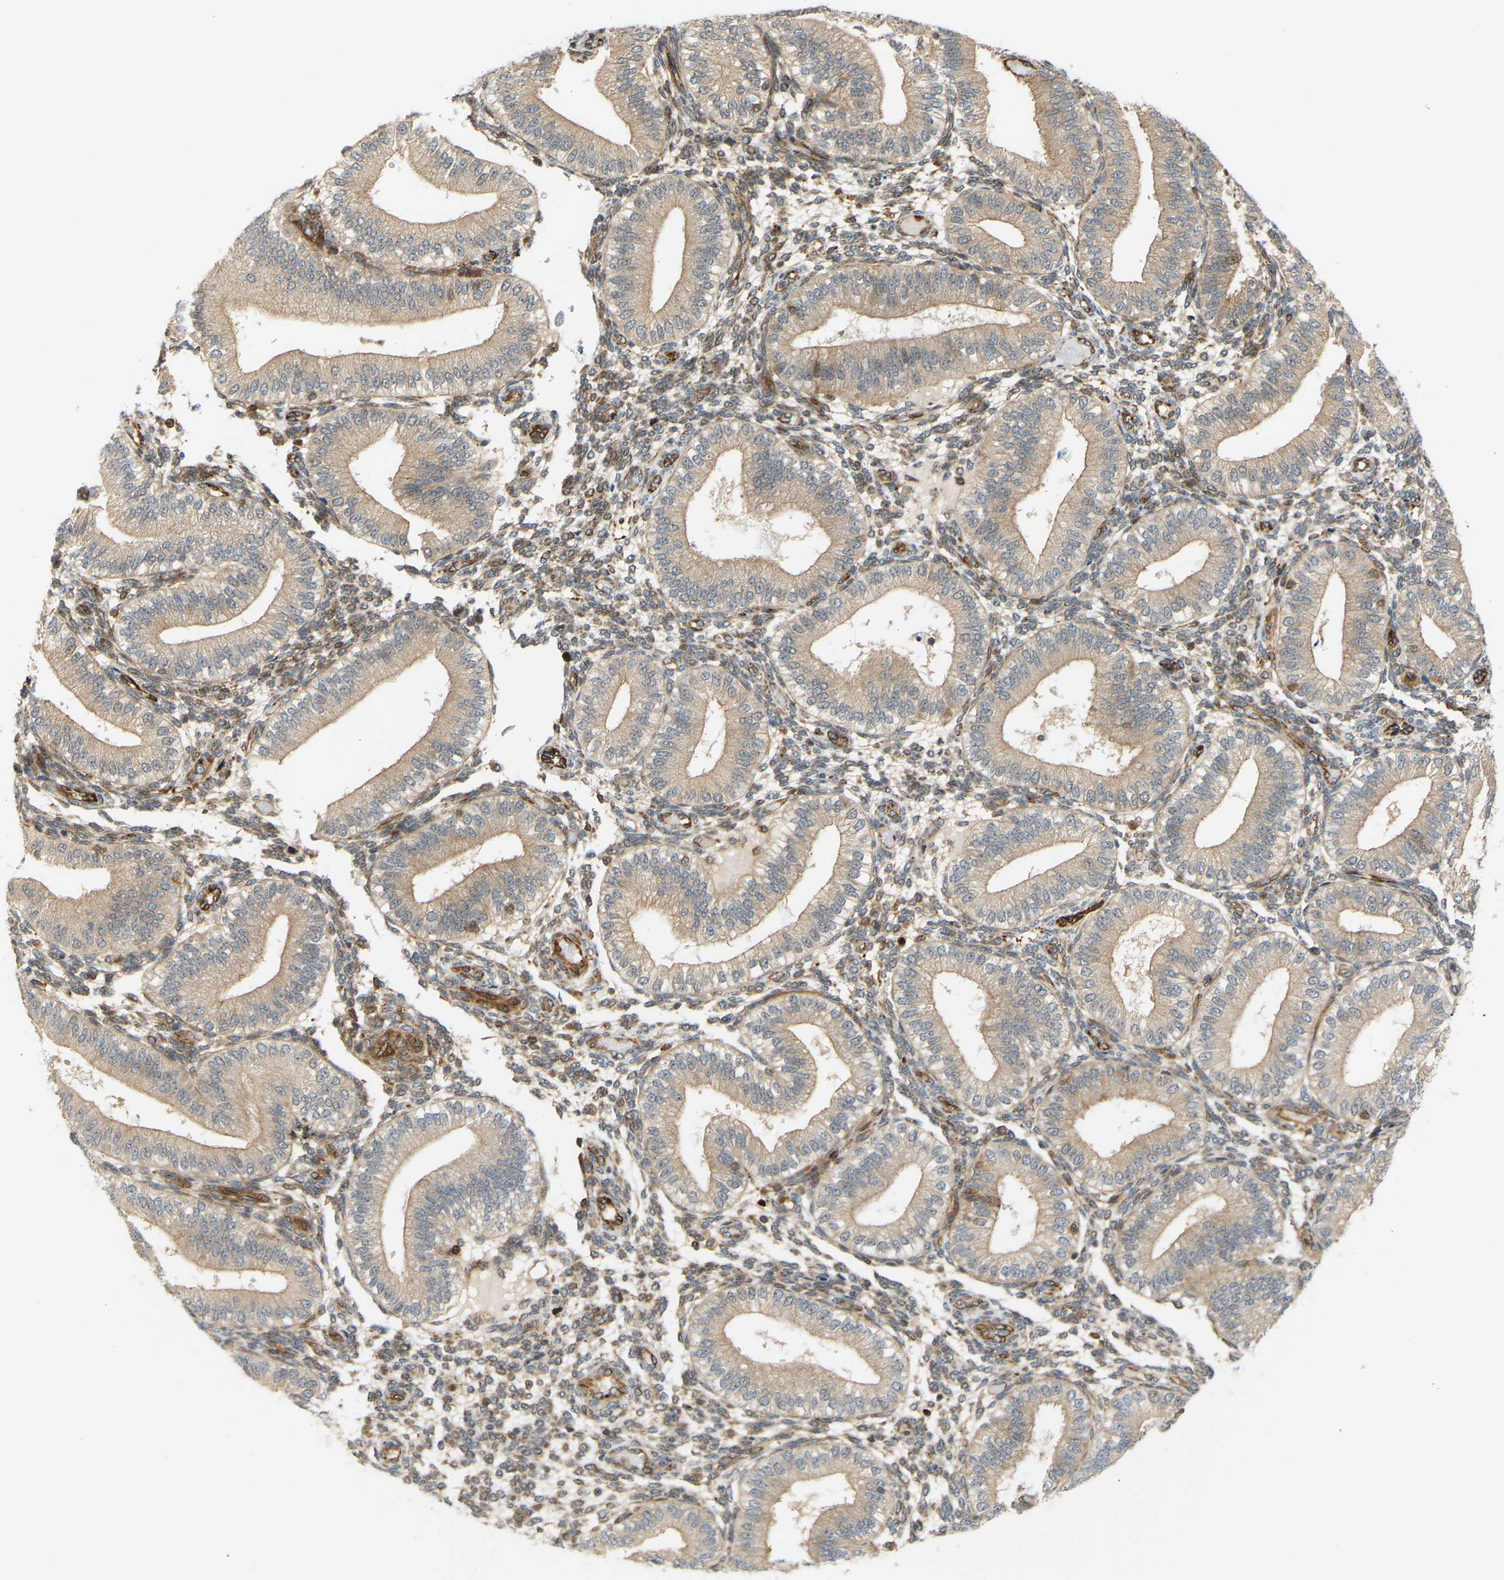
{"staining": {"intensity": "moderate", "quantity": ">75%", "location": "cytoplasmic/membranous"}, "tissue": "endometrium", "cell_type": "Cells in endometrial stroma", "image_type": "normal", "snomed": [{"axis": "morphology", "description": "Normal tissue, NOS"}, {"axis": "topography", "description": "Endometrium"}], "caption": "A micrograph showing moderate cytoplasmic/membranous positivity in approximately >75% of cells in endometrial stroma in benign endometrium, as visualized by brown immunohistochemical staining.", "gene": "PLCG2", "patient": {"sex": "female", "age": 39}}